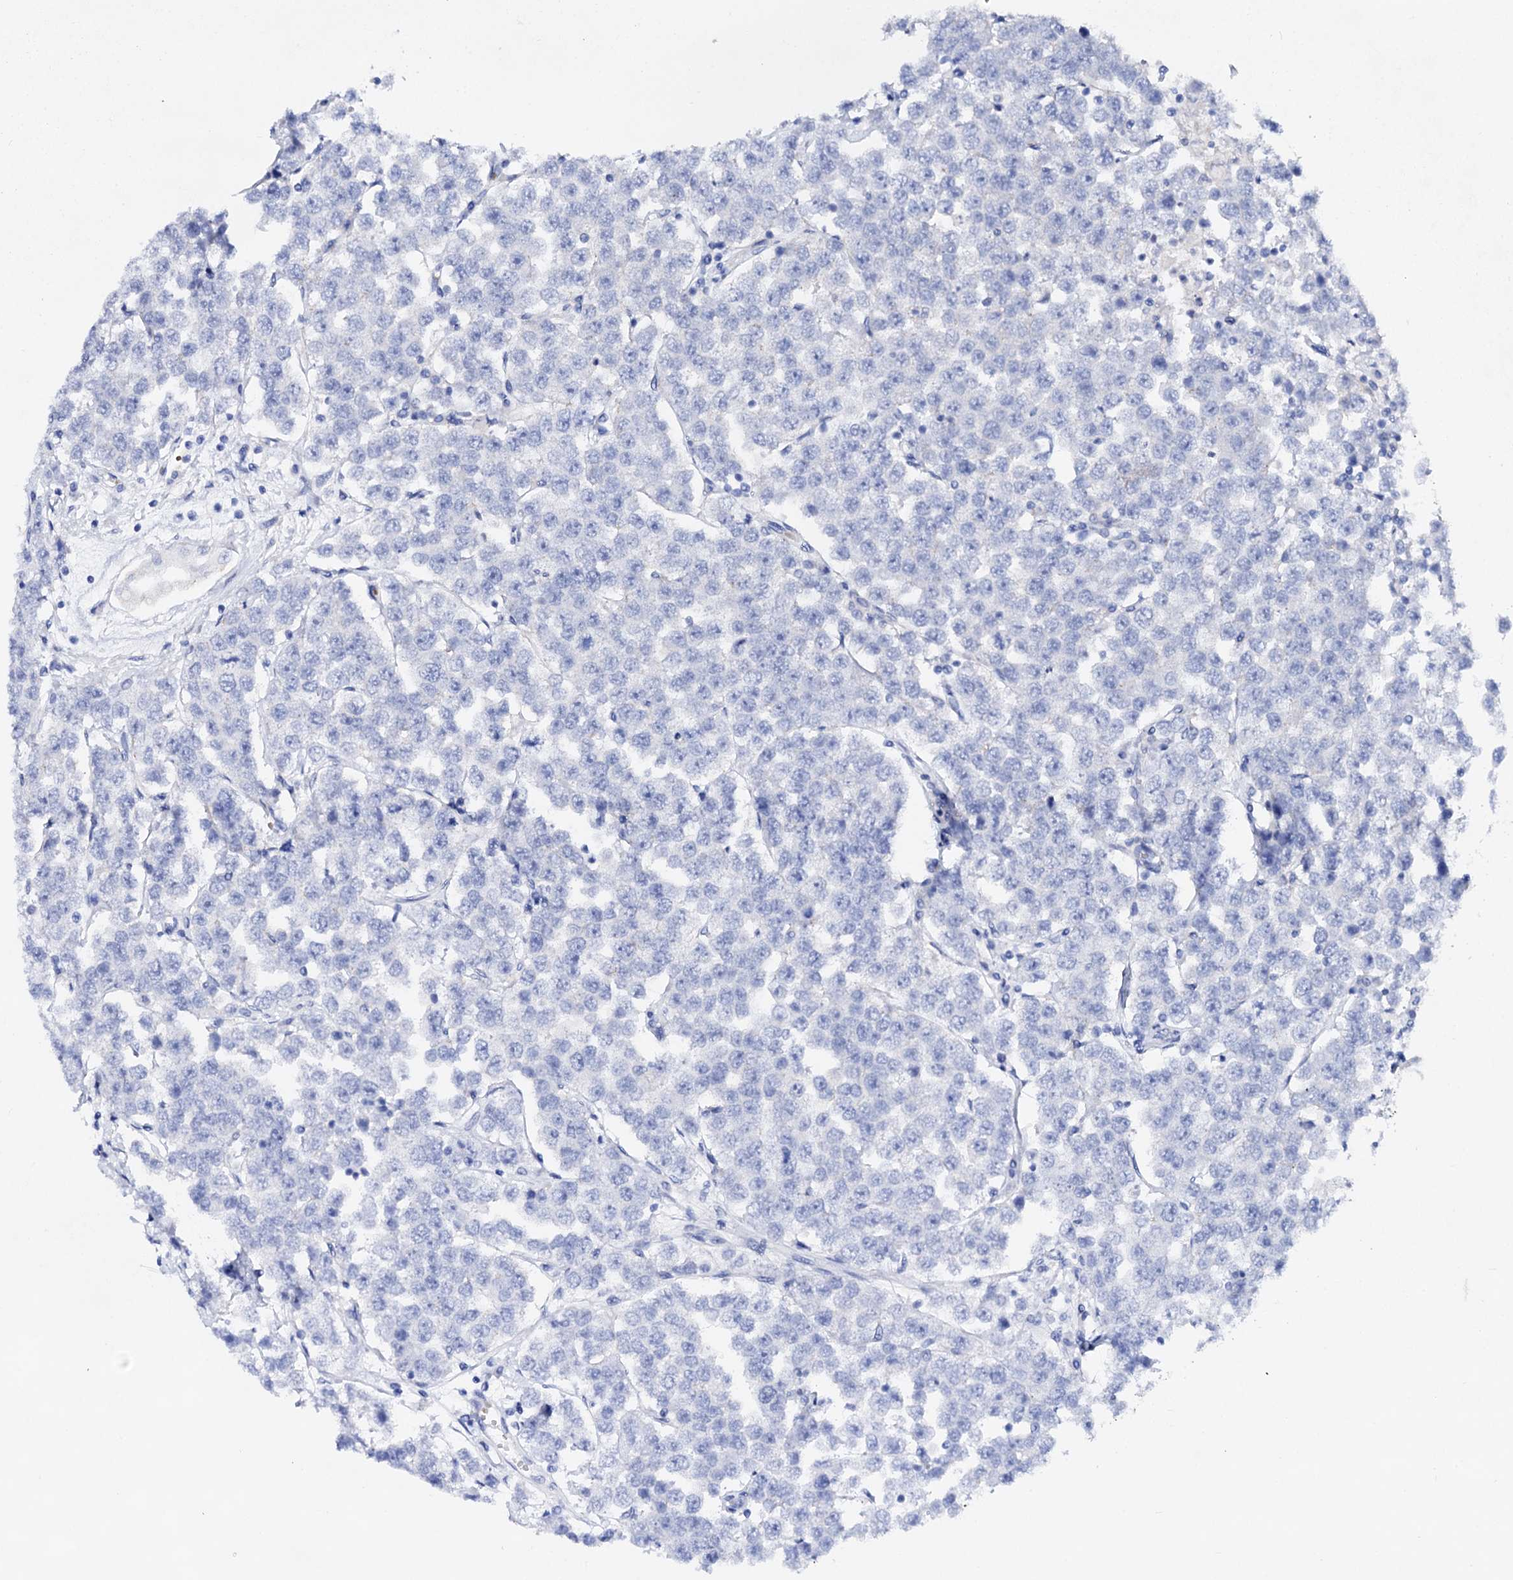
{"staining": {"intensity": "negative", "quantity": "none", "location": "none"}, "tissue": "testis cancer", "cell_type": "Tumor cells", "image_type": "cancer", "snomed": [{"axis": "morphology", "description": "Seminoma, NOS"}, {"axis": "topography", "description": "Testis"}], "caption": "Immunohistochemistry (IHC) photomicrograph of human testis seminoma stained for a protein (brown), which demonstrates no expression in tumor cells.", "gene": "PLIN1", "patient": {"sex": "male", "age": 28}}